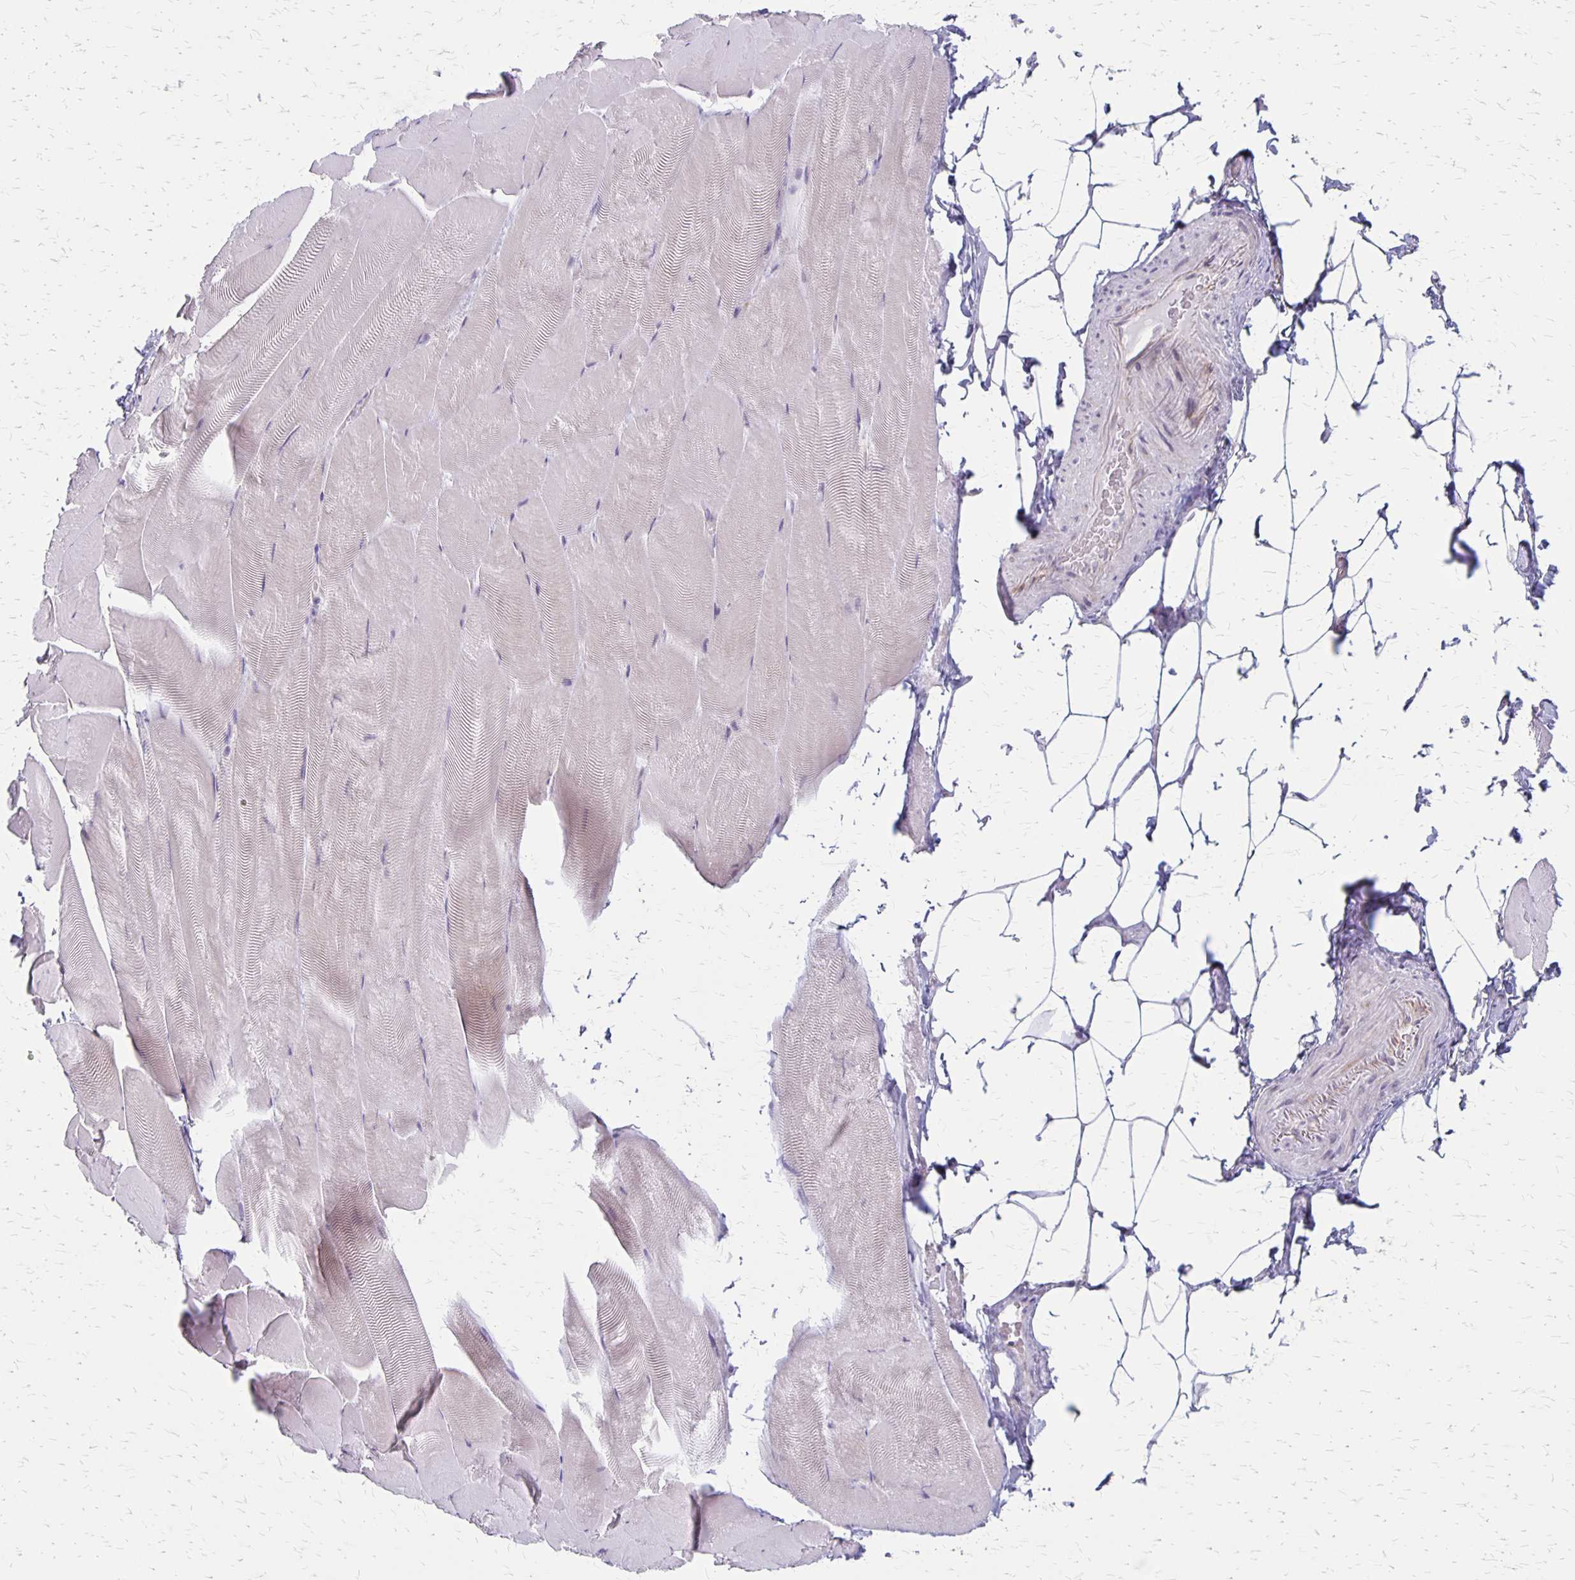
{"staining": {"intensity": "negative", "quantity": "none", "location": "none"}, "tissue": "skeletal muscle", "cell_type": "Myocytes", "image_type": "normal", "snomed": [{"axis": "morphology", "description": "Normal tissue, NOS"}, {"axis": "topography", "description": "Skeletal muscle"}], "caption": "The IHC micrograph has no significant staining in myocytes of skeletal muscle.", "gene": "HOMER1", "patient": {"sex": "female", "age": 64}}